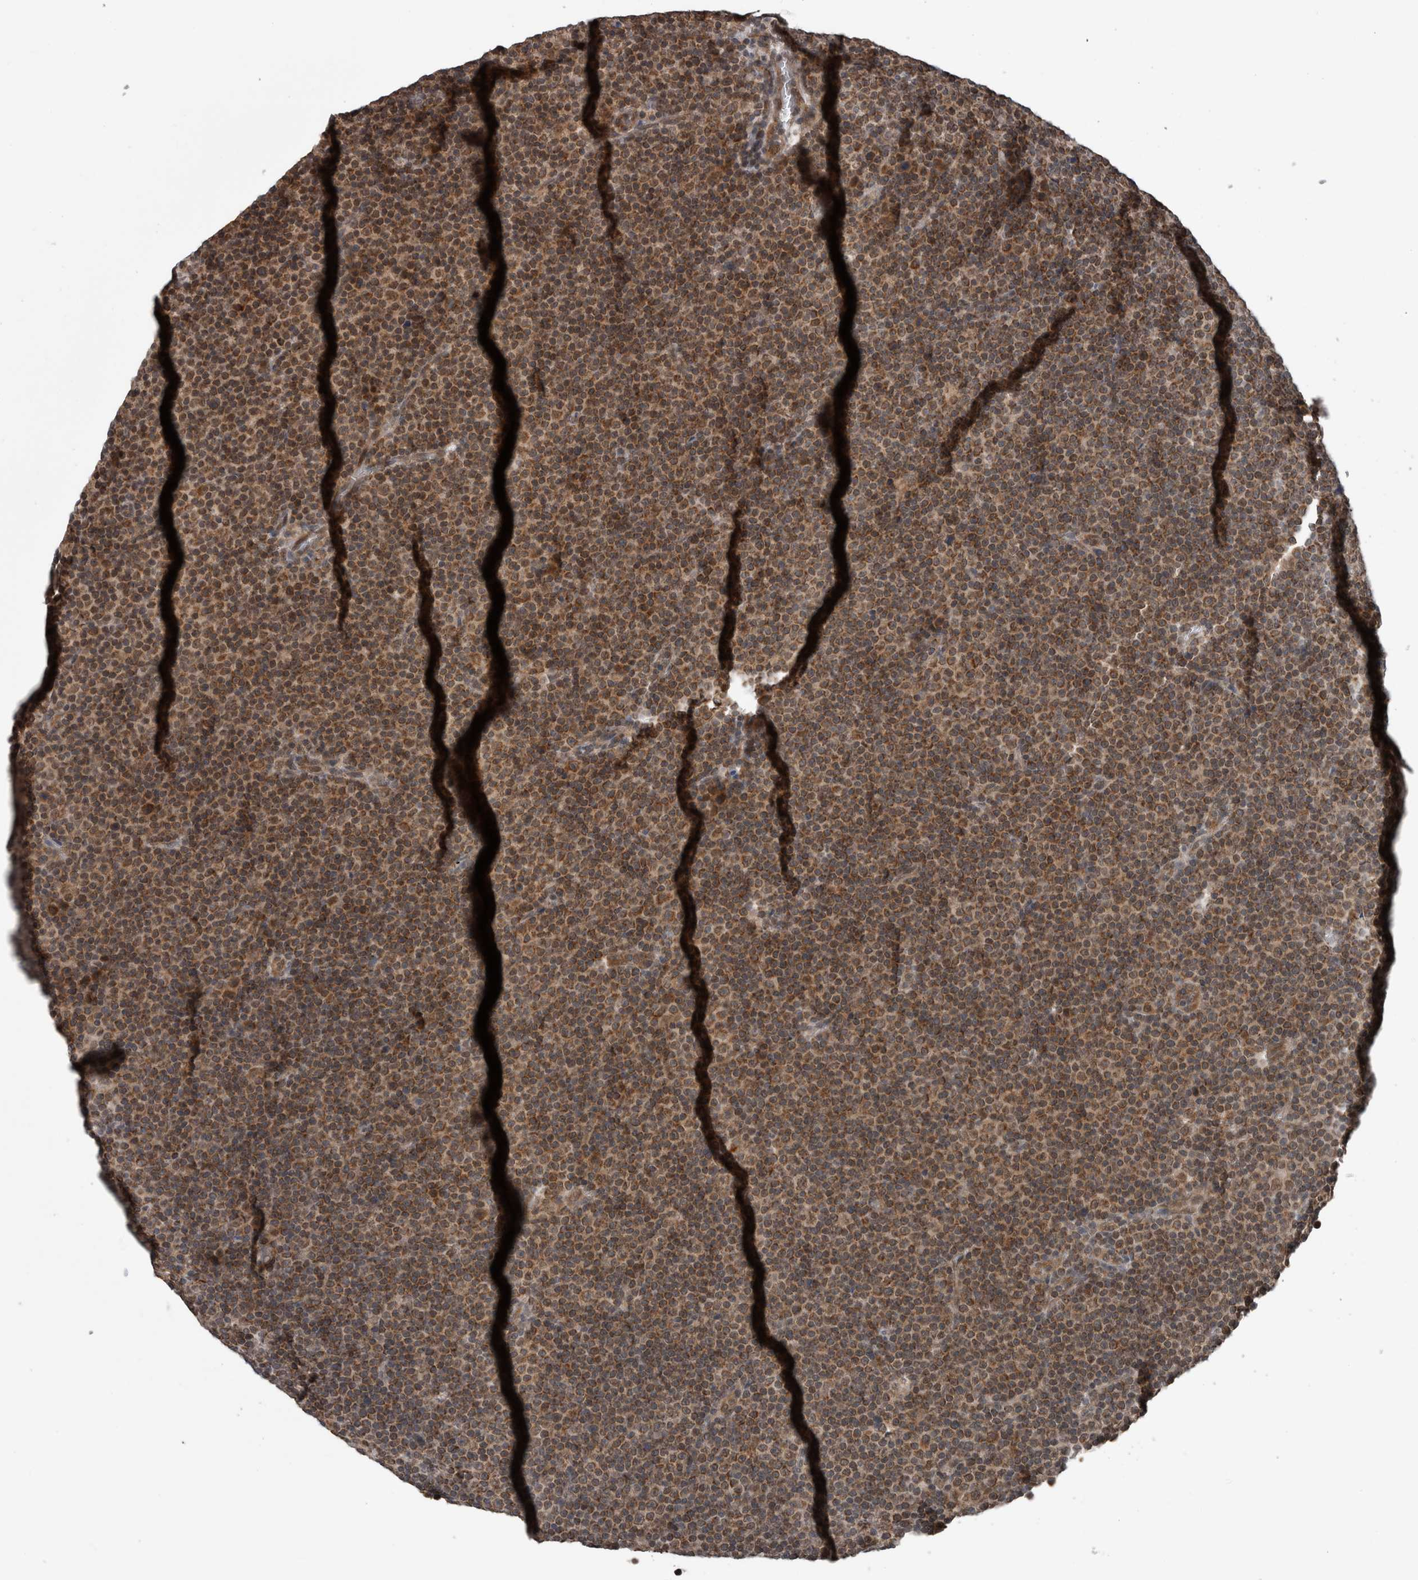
{"staining": {"intensity": "moderate", "quantity": ">75%", "location": "cytoplasmic/membranous"}, "tissue": "lymphoma", "cell_type": "Tumor cells", "image_type": "cancer", "snomed": [{"axis": "morphology", "description": "Malignant lymphoma, non-Hodgkin's type, Low grade"}, {"axis": "topography", "description": "Lymph node"}], "caption": "This is a photomicrograph of IHC staining of lymphoma, which shows moderate staining in the cytoplasmic/membranous of tumor cells.", "gene": "ENY2", "patient": {"sex": "female", "age": 67}}